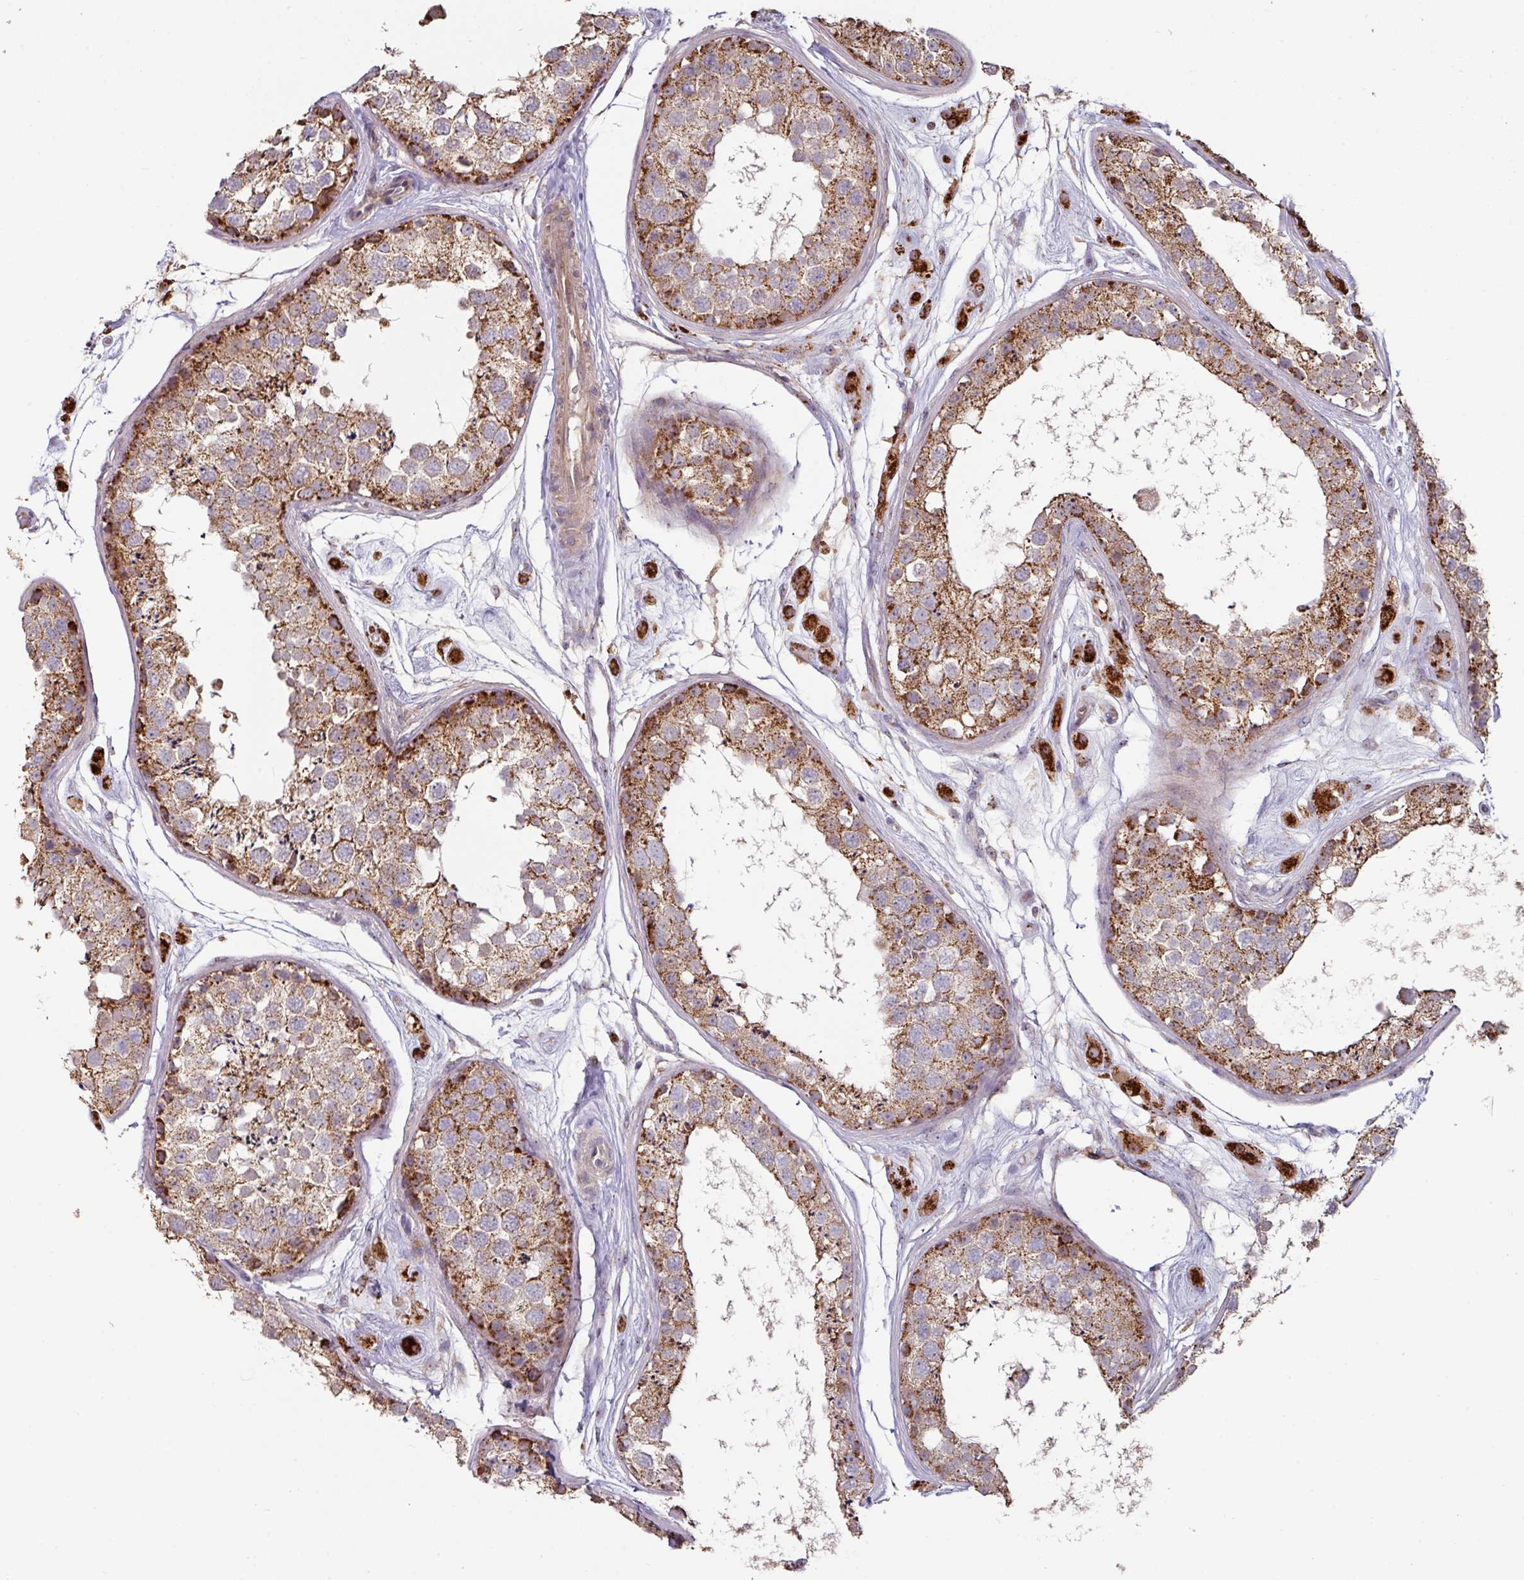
{"staining": {"intensity": "strong", "quantity": "25%-75%", "location": "cytoplasmic/membranous"}, "tissue": "testis", "cell_type": "Cells in seminiferous ducts", "image_type": "normal", "snomed": [{"axis": "morphology", "description": "Normal tissue, NOS"}, {"axis": "topography", "description": "Testis"}], "caption": "Unremarkable testis was stained to show a protein in brown. There is high levels of strong cytoplasmic/membranous expression in approximately 25%-75% of cells in seminiferous ducts. (Brightfield microscopy of DAB IHC at high magnification).", "gene": "OR2D3", "patient": {"sex": "male", "age": 25}}